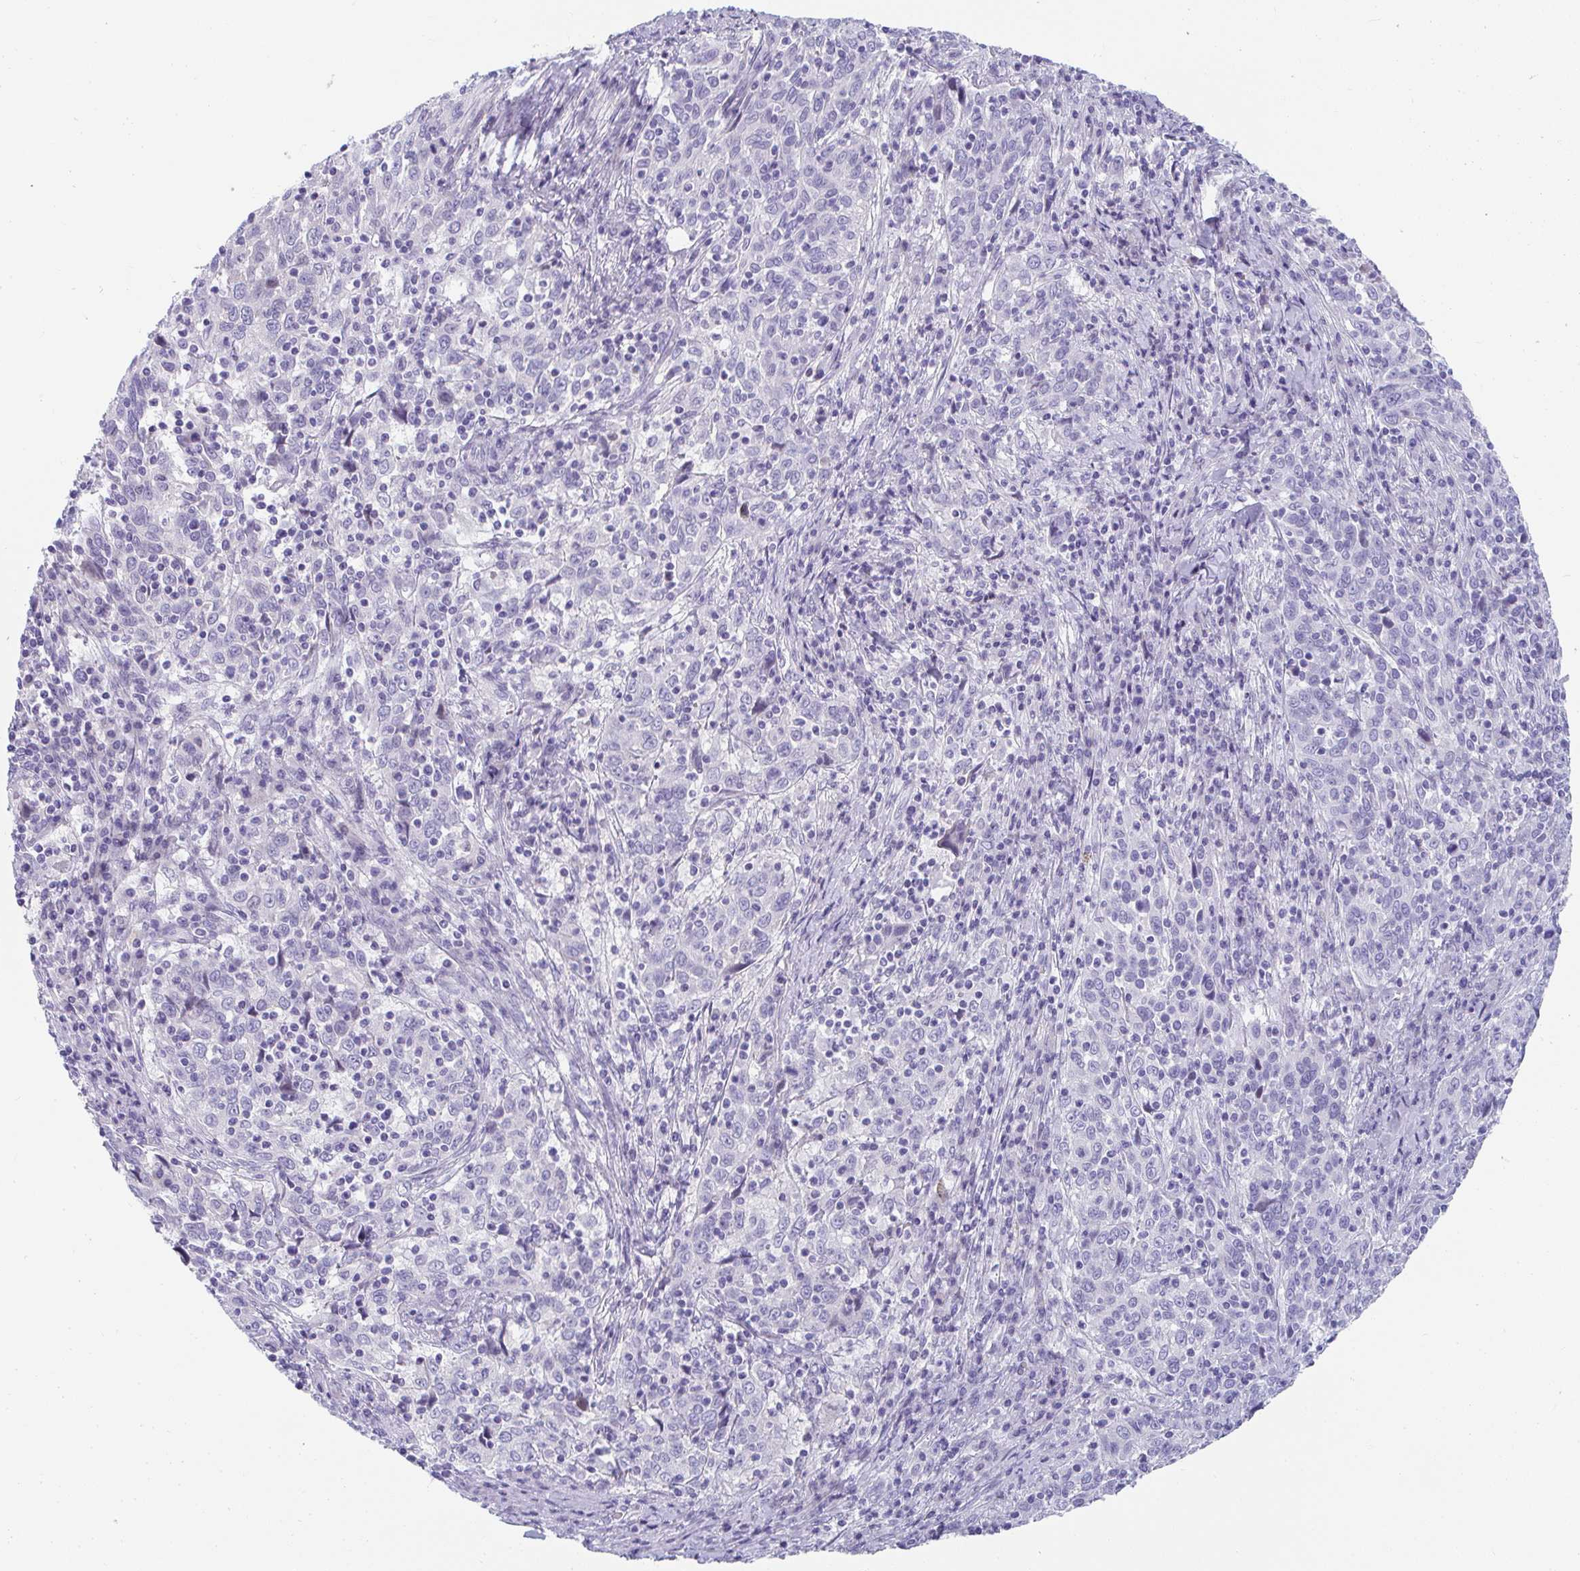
{"staining": {"intensity": "negative", "quantity": "none", "location": "none"}, "tissue": "cervical cancer", "cell_type": "Tumor cells", "image_type": "cancer", "snomed": [{"axis": "morphology", "description": "Squamous cell carcinoma, NOS"}, {"axis": "topography", "description": "Cervix"}], "caption": "Micrograph shows no protein expression in tumor cells of squamous cell carcinoma (cervical) tissue.", "gene": "TTC30B", "patient": {"sex": "female", "age": 46}}